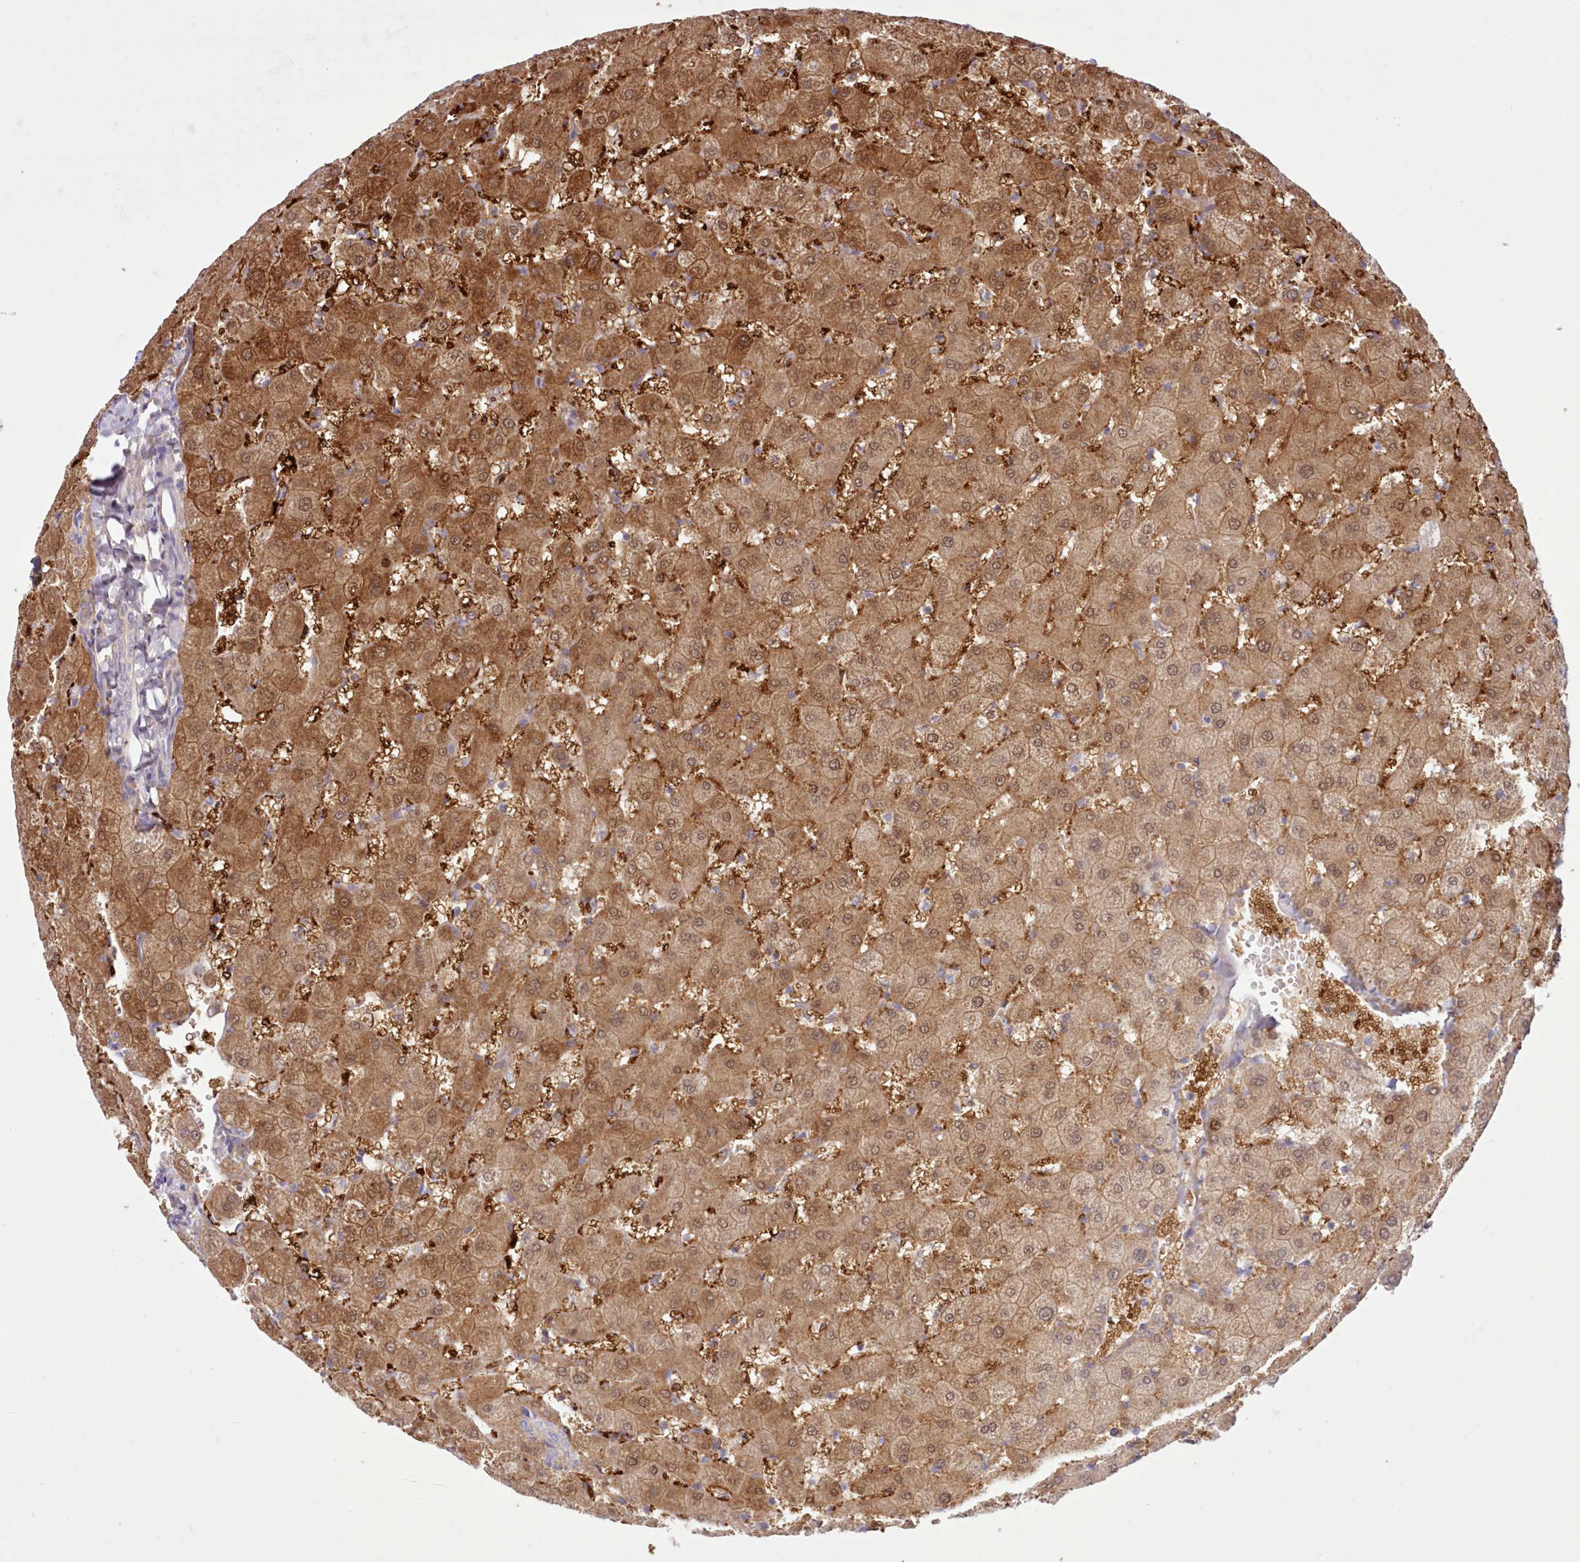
{"staining": {"intensity": "weak", "quantity": "25%-75%", "location": "cytoplasmic/membranous"}, "tissue": "liver", "cell_type": "Cholangiocytes", "image_type": "normal", "snomed": [{"axis": "morphology", "description": "Normal tissue, NOS"}, {"axis": "topography", "description": "Liver"}], "caption": "Protein analysis of unremarkable liver shows weak cytoplasmic/membranous positivity in about 25%-75% of cholangiocytes.", "gene": "CCL1", "patient": {"sex": "female", "age": 63}}